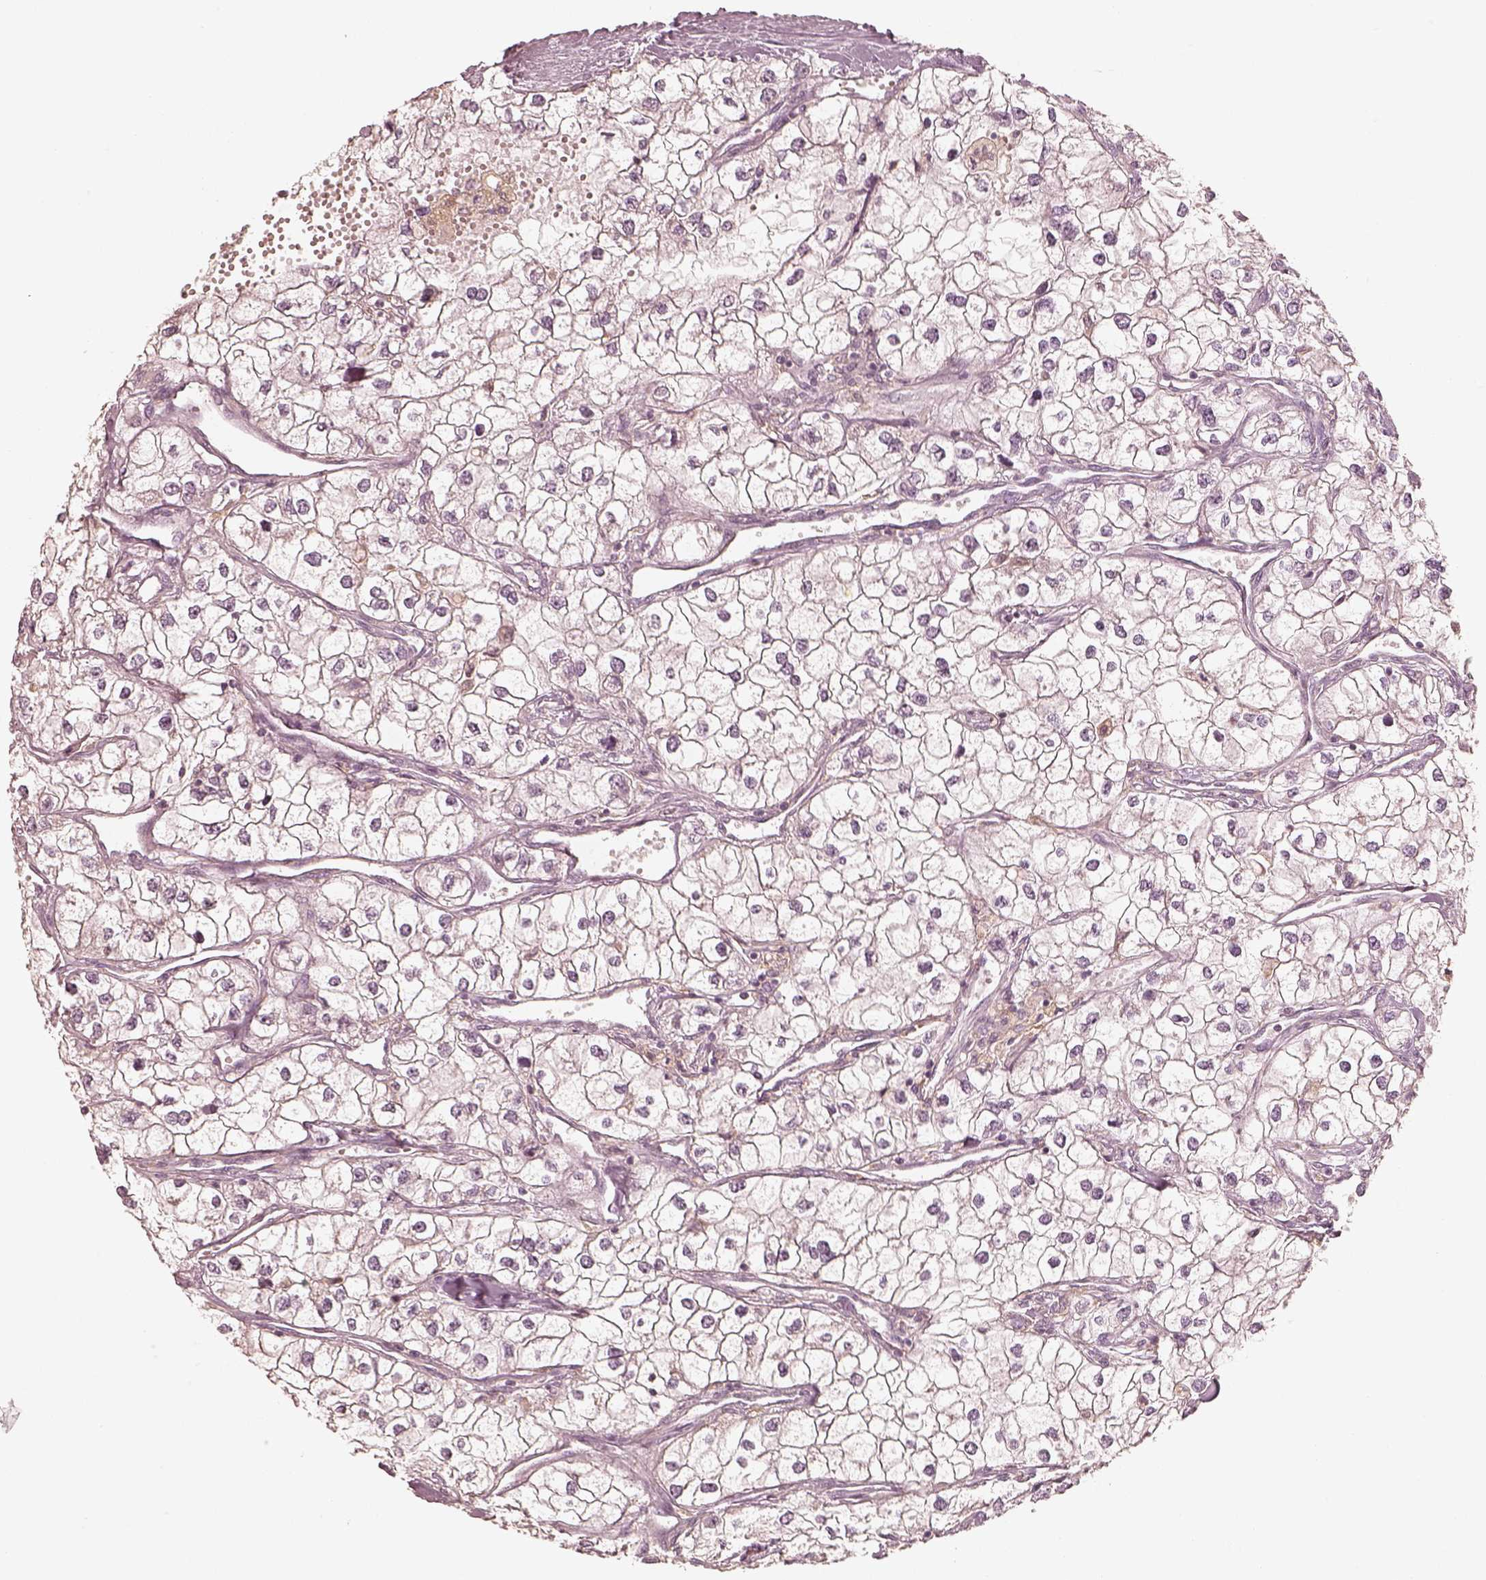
{"staining": {"intensity": "negative", "quantity": "none", "location": "none"}, "tissue": "renal cancer", "cell_type": "Tumor cells", "image_type": "cancer", "snomed": [{"axis": "morphology", "description": "Adenocarcinoma, NOS"}, {"axis": "topography", "description": "Kidney"}], "caption": "Human renal adenocarcinoma stained for a protein using immunohistochemistry shows no positivity in tumor cells.", "gene": "FMNL2", "patient": {"sex": "male", "age": 59}}